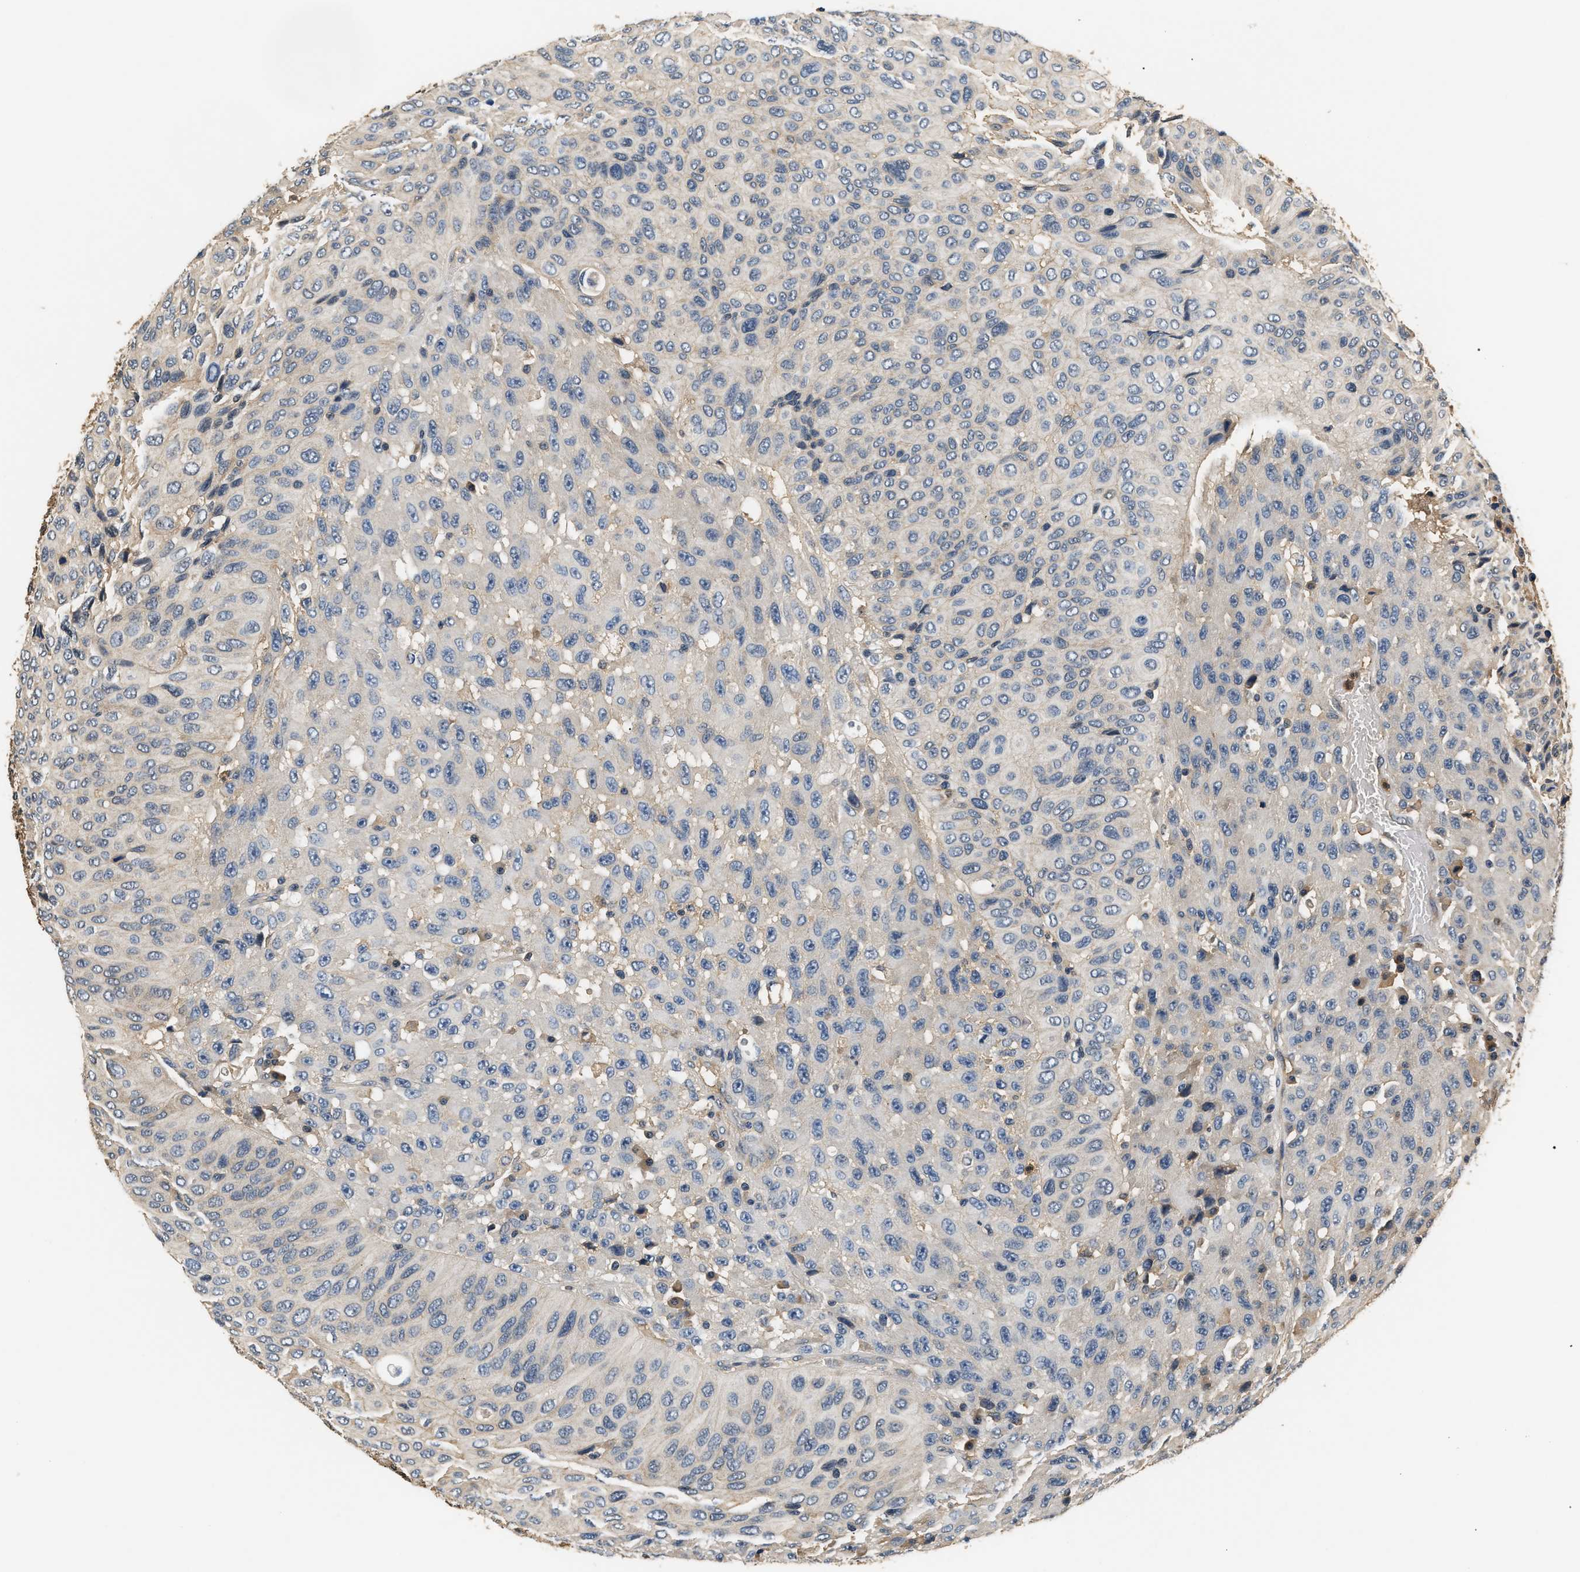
{"staining": {"intensity": "negative", "quantity": "none", "location": "none"}, "tissue": "urothelial cancer", "cell_type": "Tumor cells", "image_type": "cancer", "snomed": [{"axis": "morphology", "description": "Urothelial carcinoma, High grade"}, {"axis": "topography", "description": "Urinary bladder"}], "caption": "Micrograph shows no significant protein expression in tumor cells of high-grade urothelial carcinoma. (DAB (3,3'-diaminobenzidine) IHC, high magnification).", "gene": "GPI", "patient": {"sex": "female", "age": 82}}